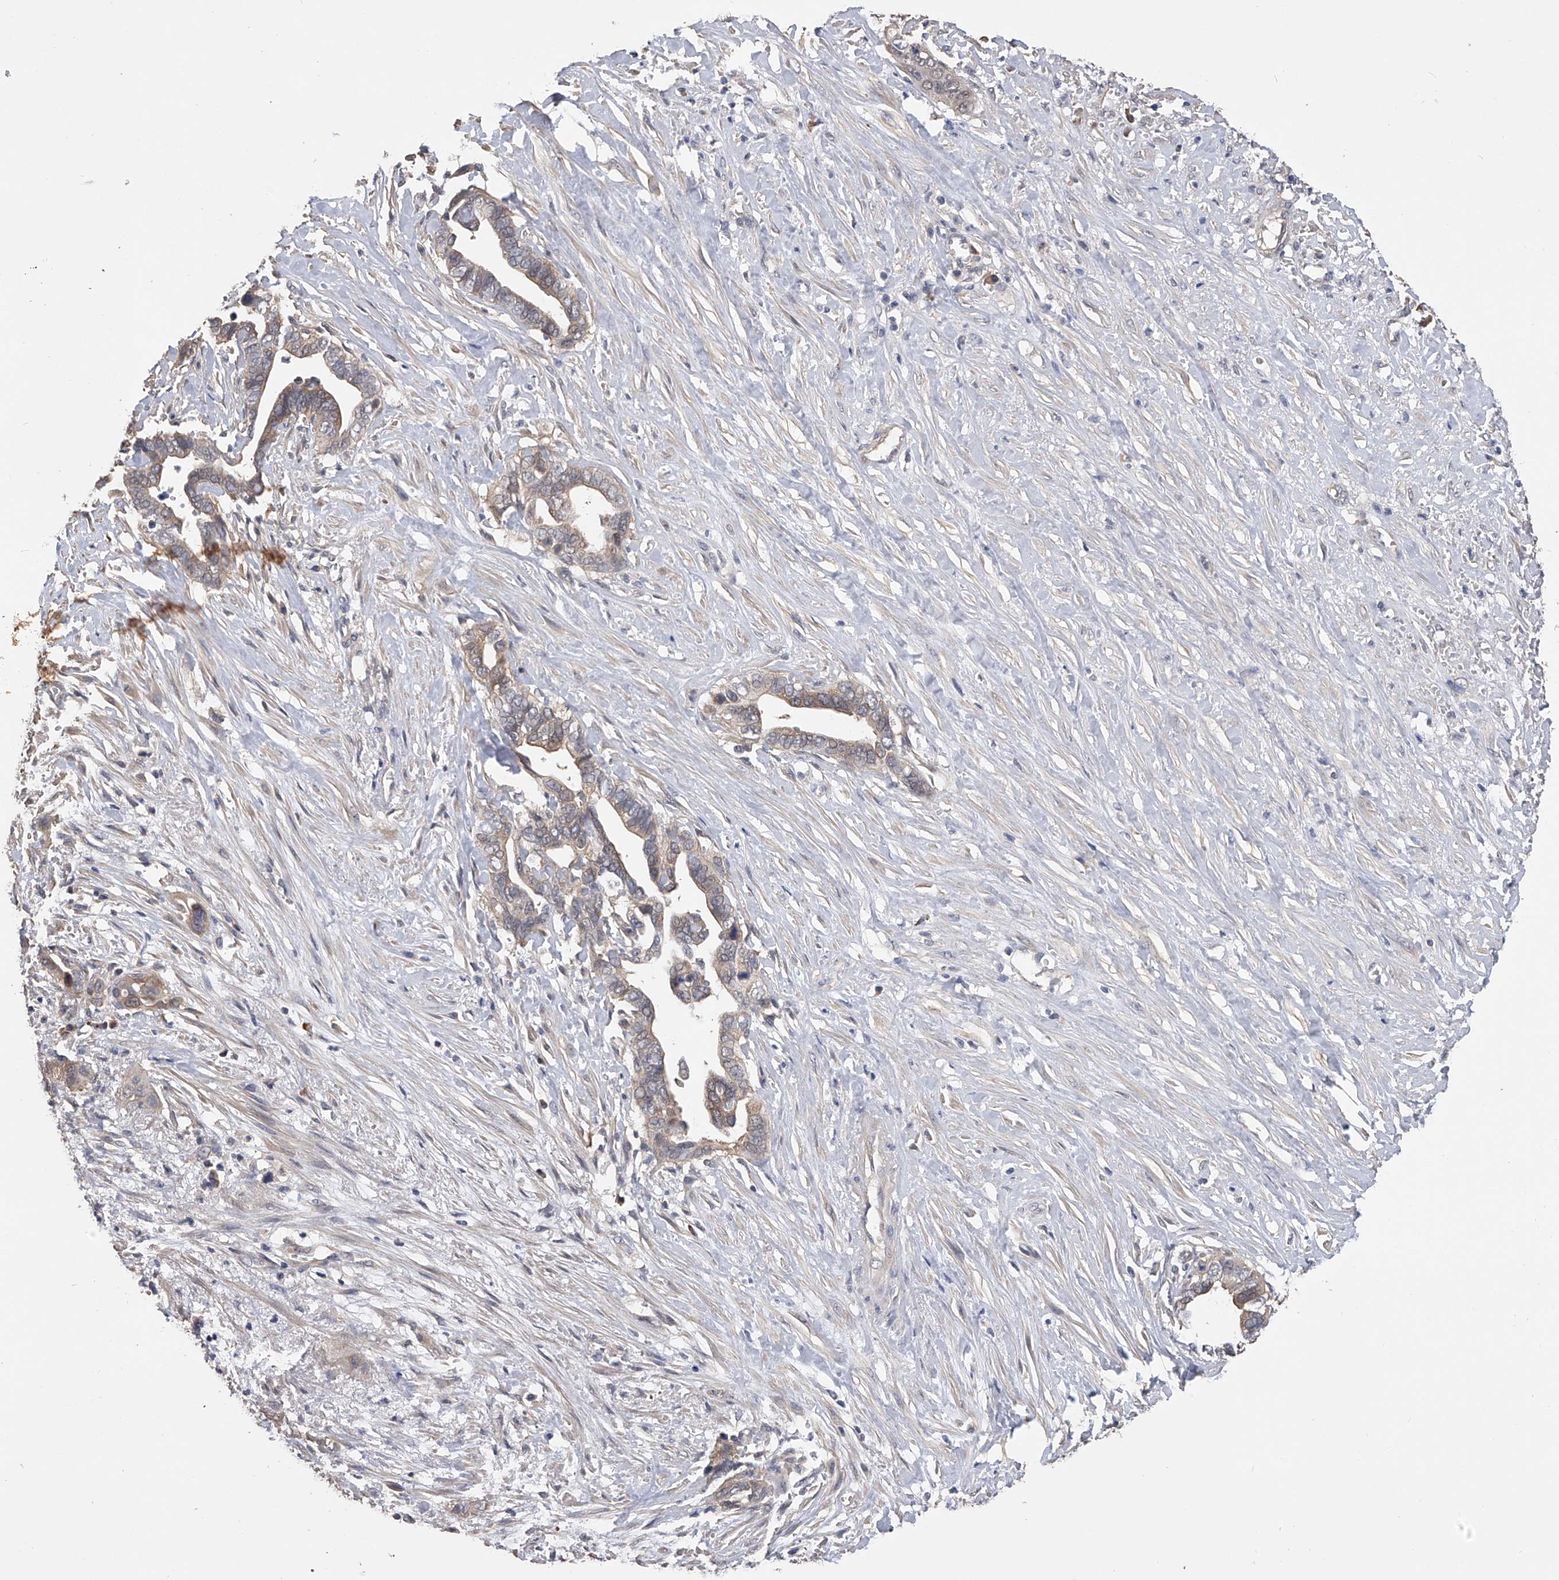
{"staining": {"intensity": "weak", "quantity": "<25%", "location": "cytoplasmic/membranous"}, "tissue": "liver cancer", "cell_type": "Tumor cells", "image_type": "cancer", "snomed": [{"axis": "morphology", "description": "Cholangiocarcinoma"}, {"axis": "topography", "description": "Liver"}], "caption": "Cholangiocarcinoma (liver) was stained to show a protein in brown. There is no significant expression in tumor cells.", "gene": "CFAP298", "patient": {"sex": "female", "age": 79}}